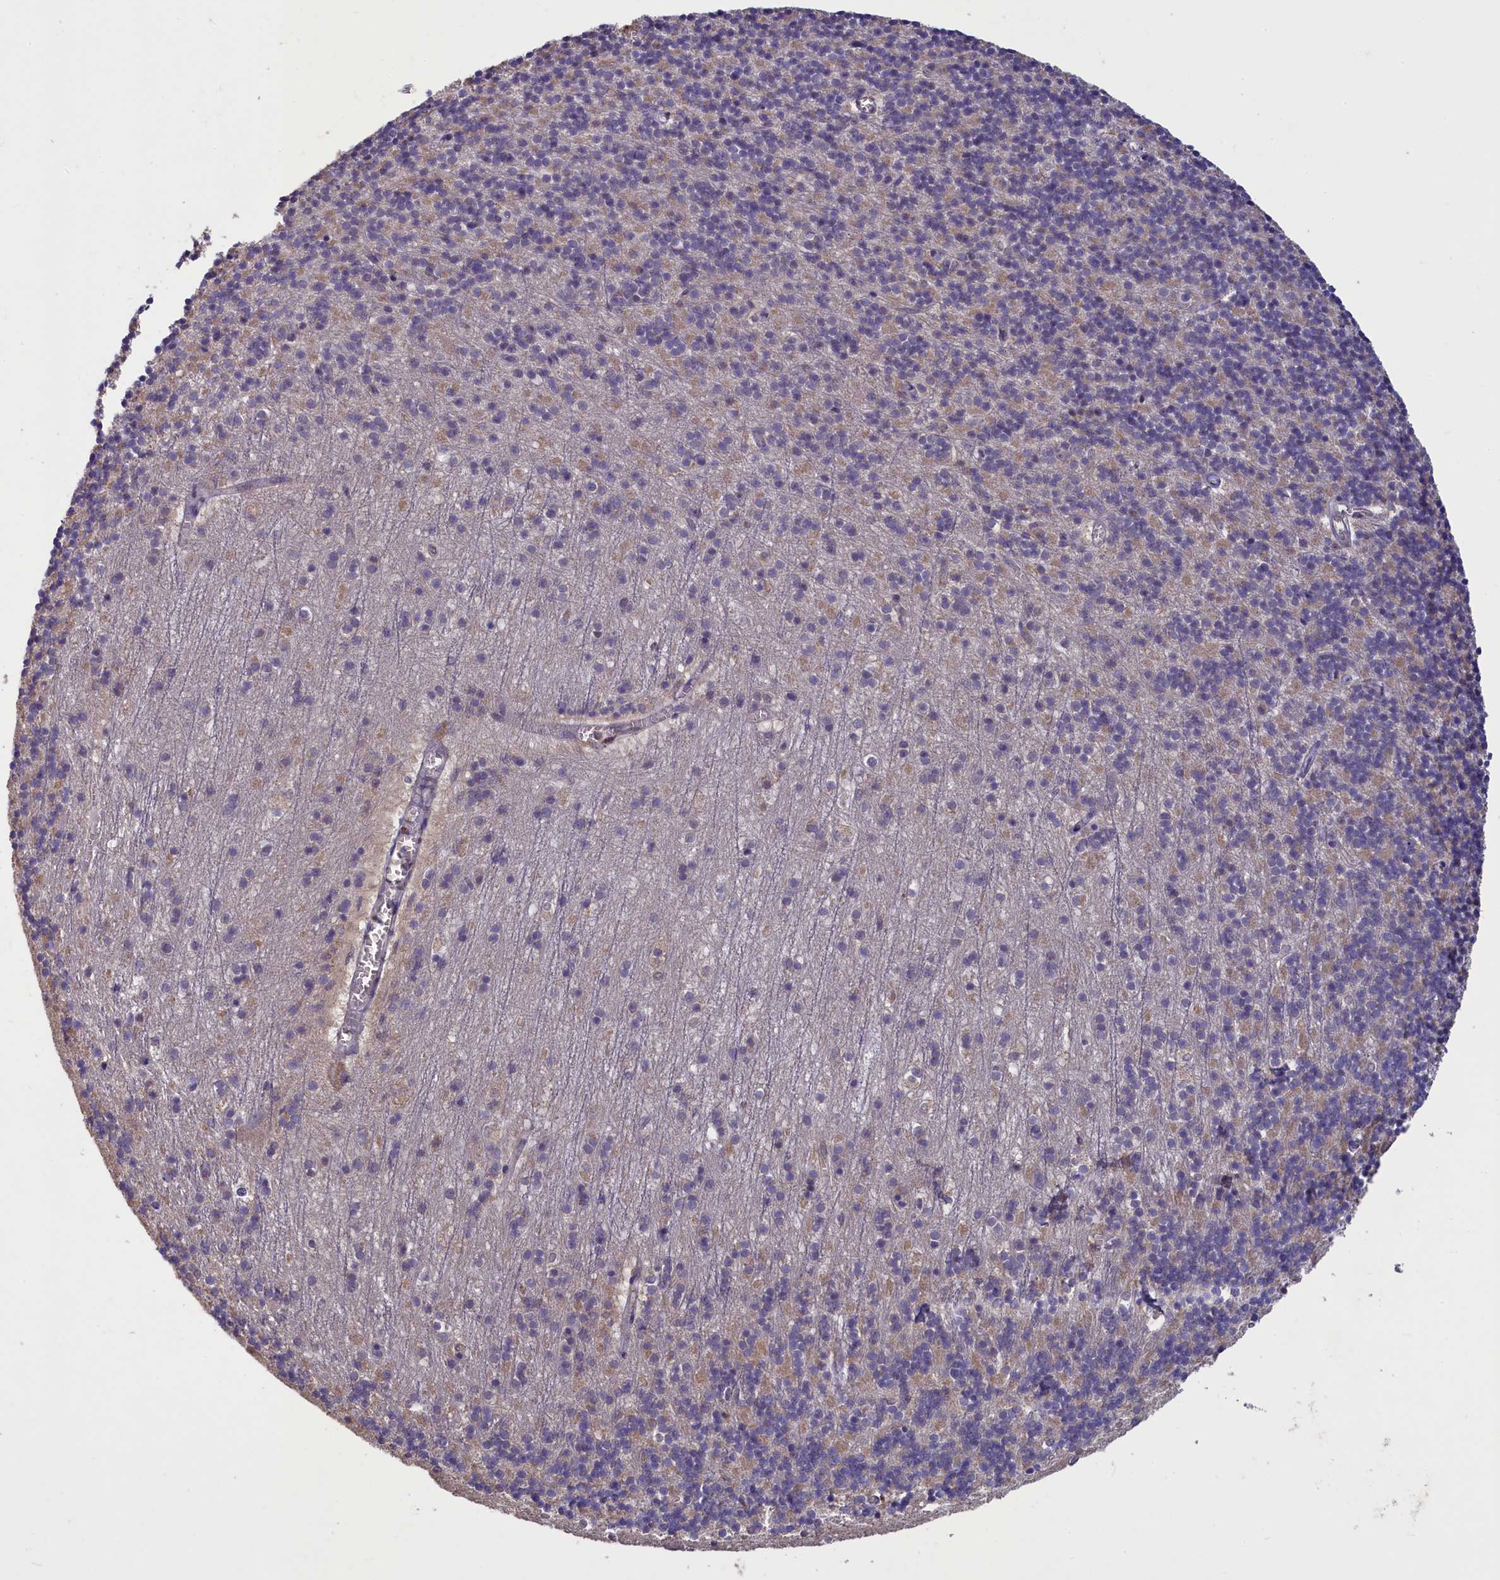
{"staining": {"intensity": "weak", "quantity": "25%-75%", "location": "cytoplasmic/membranous"}, "tissue": "cerebellum", "cell_type": "Cells in granular layer", "image_type": "normal", "snomed": [{"axis": "morphology", "description": "Normal tissue, NOS"}, {"axis": "topography", "description": "Cerebellum"}], "caption": "IHC (DAB (3,3'-diaminobenzidine)) staining of benign human cerebellum demonstrates weak cytoplasmic/membranous protein staining in approximately 25%-75% of cells in granular layer.", "gene": "NUBP1", "patient": {"sex": "male", "age": 54}}